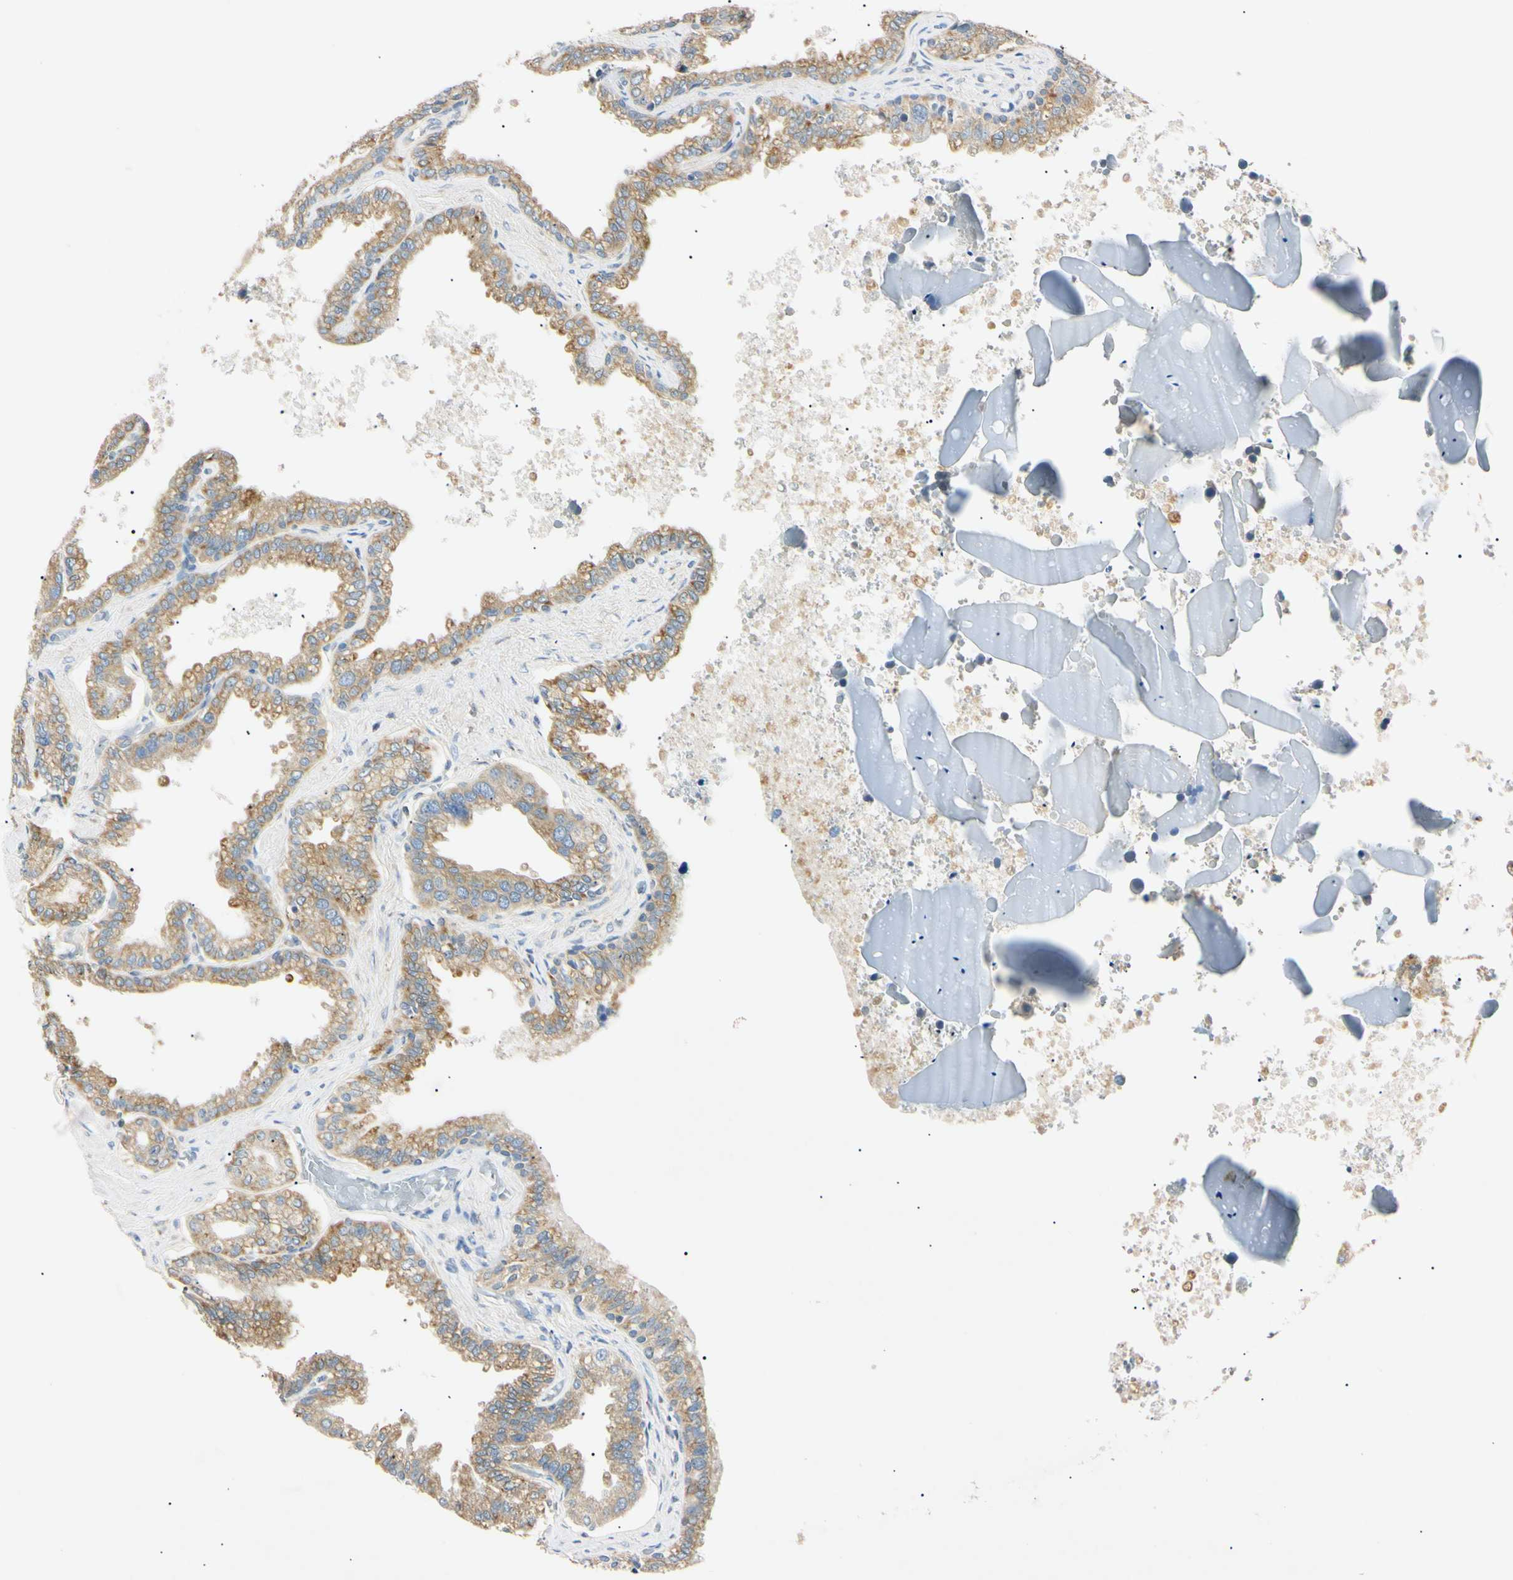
{"staining": {"intensity": "moderate", "quantity": ">75%", "location": "cytoplasmic/membranous"}, "tissue": "seminal vesicle", "cell_type": "Glandular cells", "image_type": "normal", "snomed": [{"axis": "morphology", "description": "Normal tissue, NOS"}, {"axis": "topography", "description": "Seminal veicle"}], "caption": "Immunohistochemistry of benign seminal vesicle demonstrates medium levels of moderate cytoplasmic/membranous staining in about >75% of glandular cells. (Brightfield microscopy of DAB IHC at high magnification).", "gene": "DNAJB12", "patient": {"sex": "male", "age": 46}}